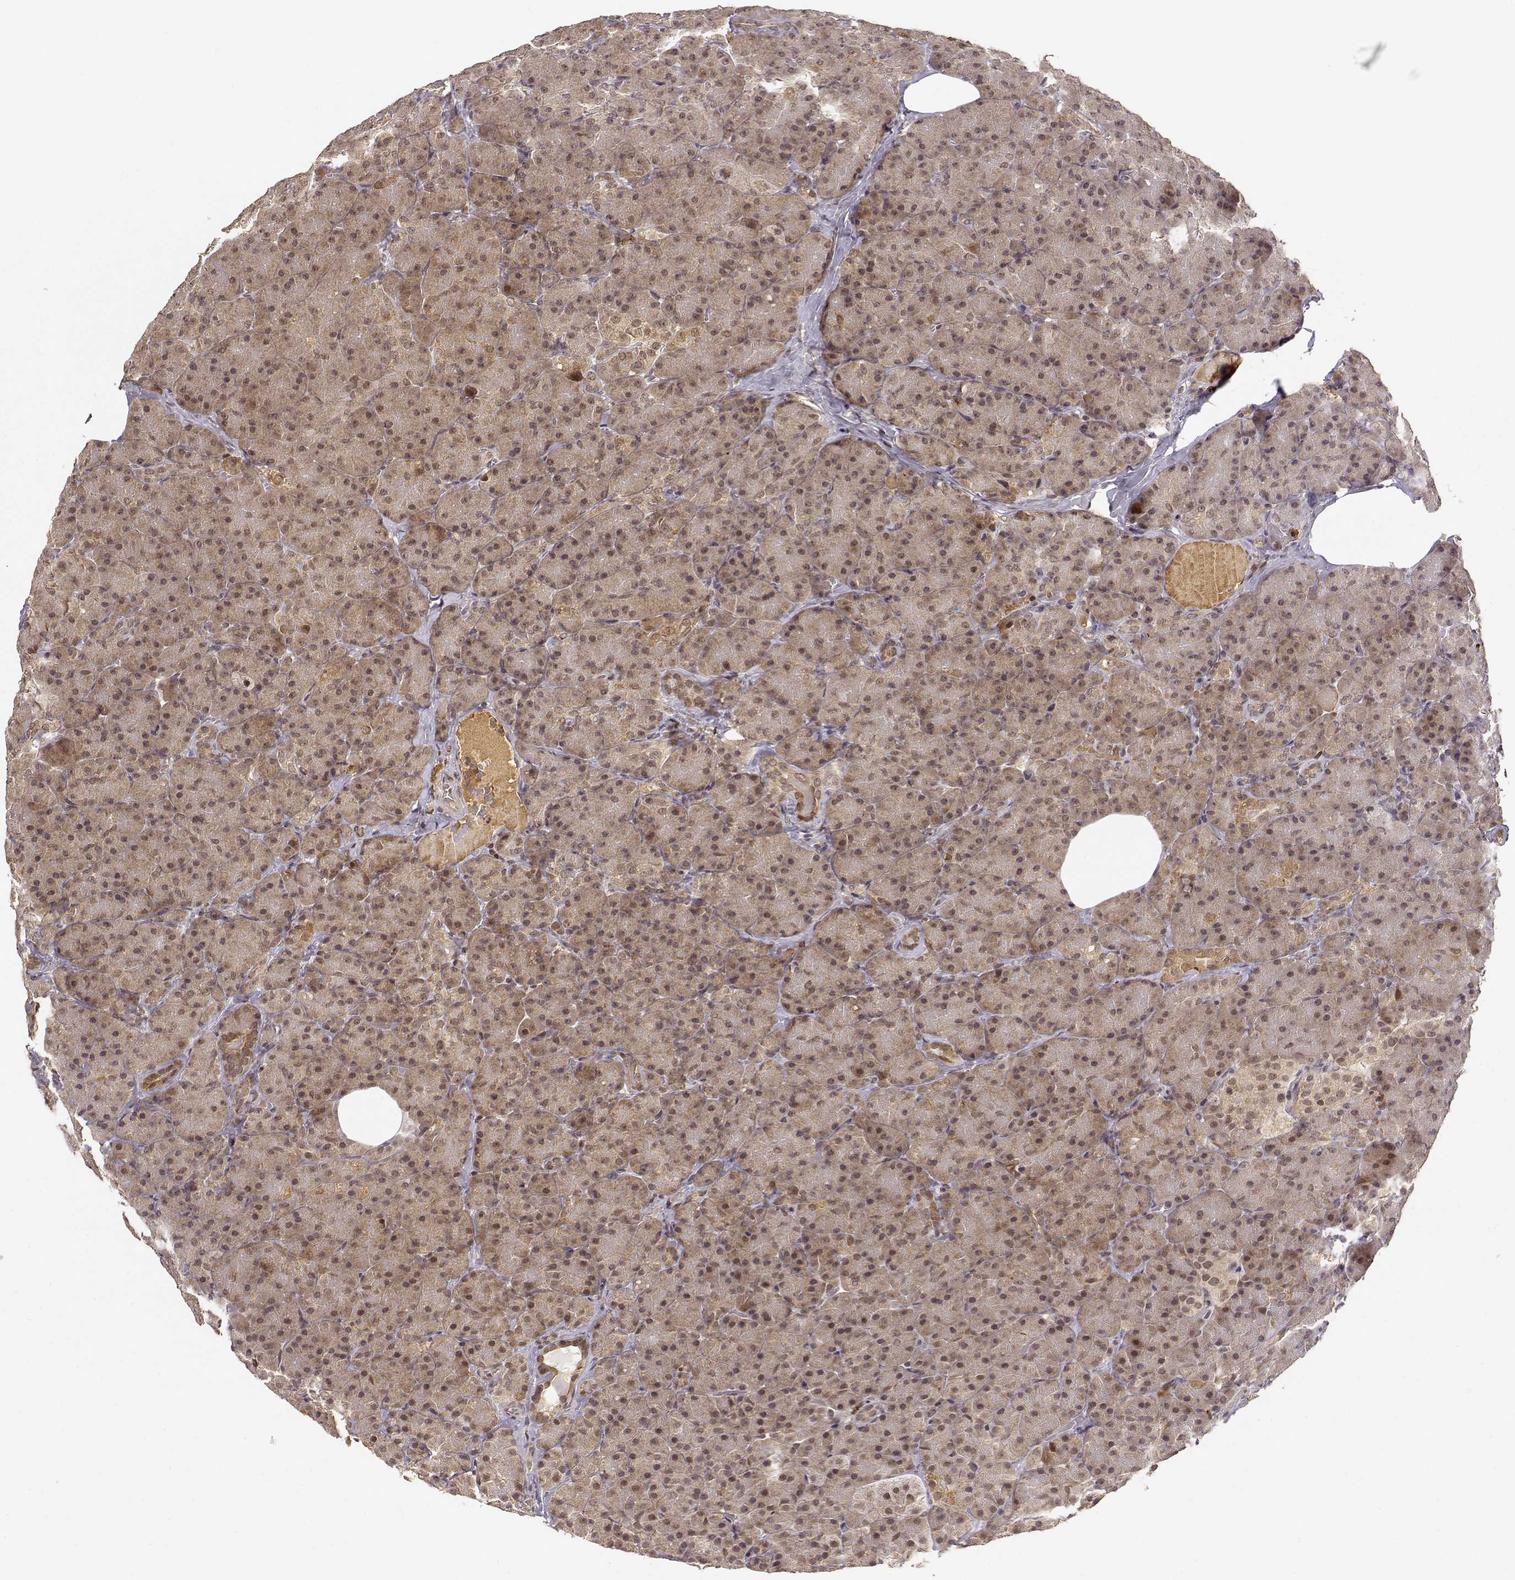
{"staining": {"intensity": "weak", "quantity": ">75%", "location": "cytoplasmic/membranous,nuclear"}, "tissue": "pancreas", "cell_type": "Exocrine glandular cells", "image_type": "normal", "snomed": [{"axis": "morphology", "description": "Normal tissue, NOS"}, {"axis": "topography", "description": "Pancreas"}], "caption": "IHC image of benign human pancreas stained for a protein (brown), which shows low levels of weak cytoplasmic/membranous,nuclear expression in about >75% of exocrine glandular cells.", "gene": "MAEA", "patient": {"sex": "male", "age": 57}}